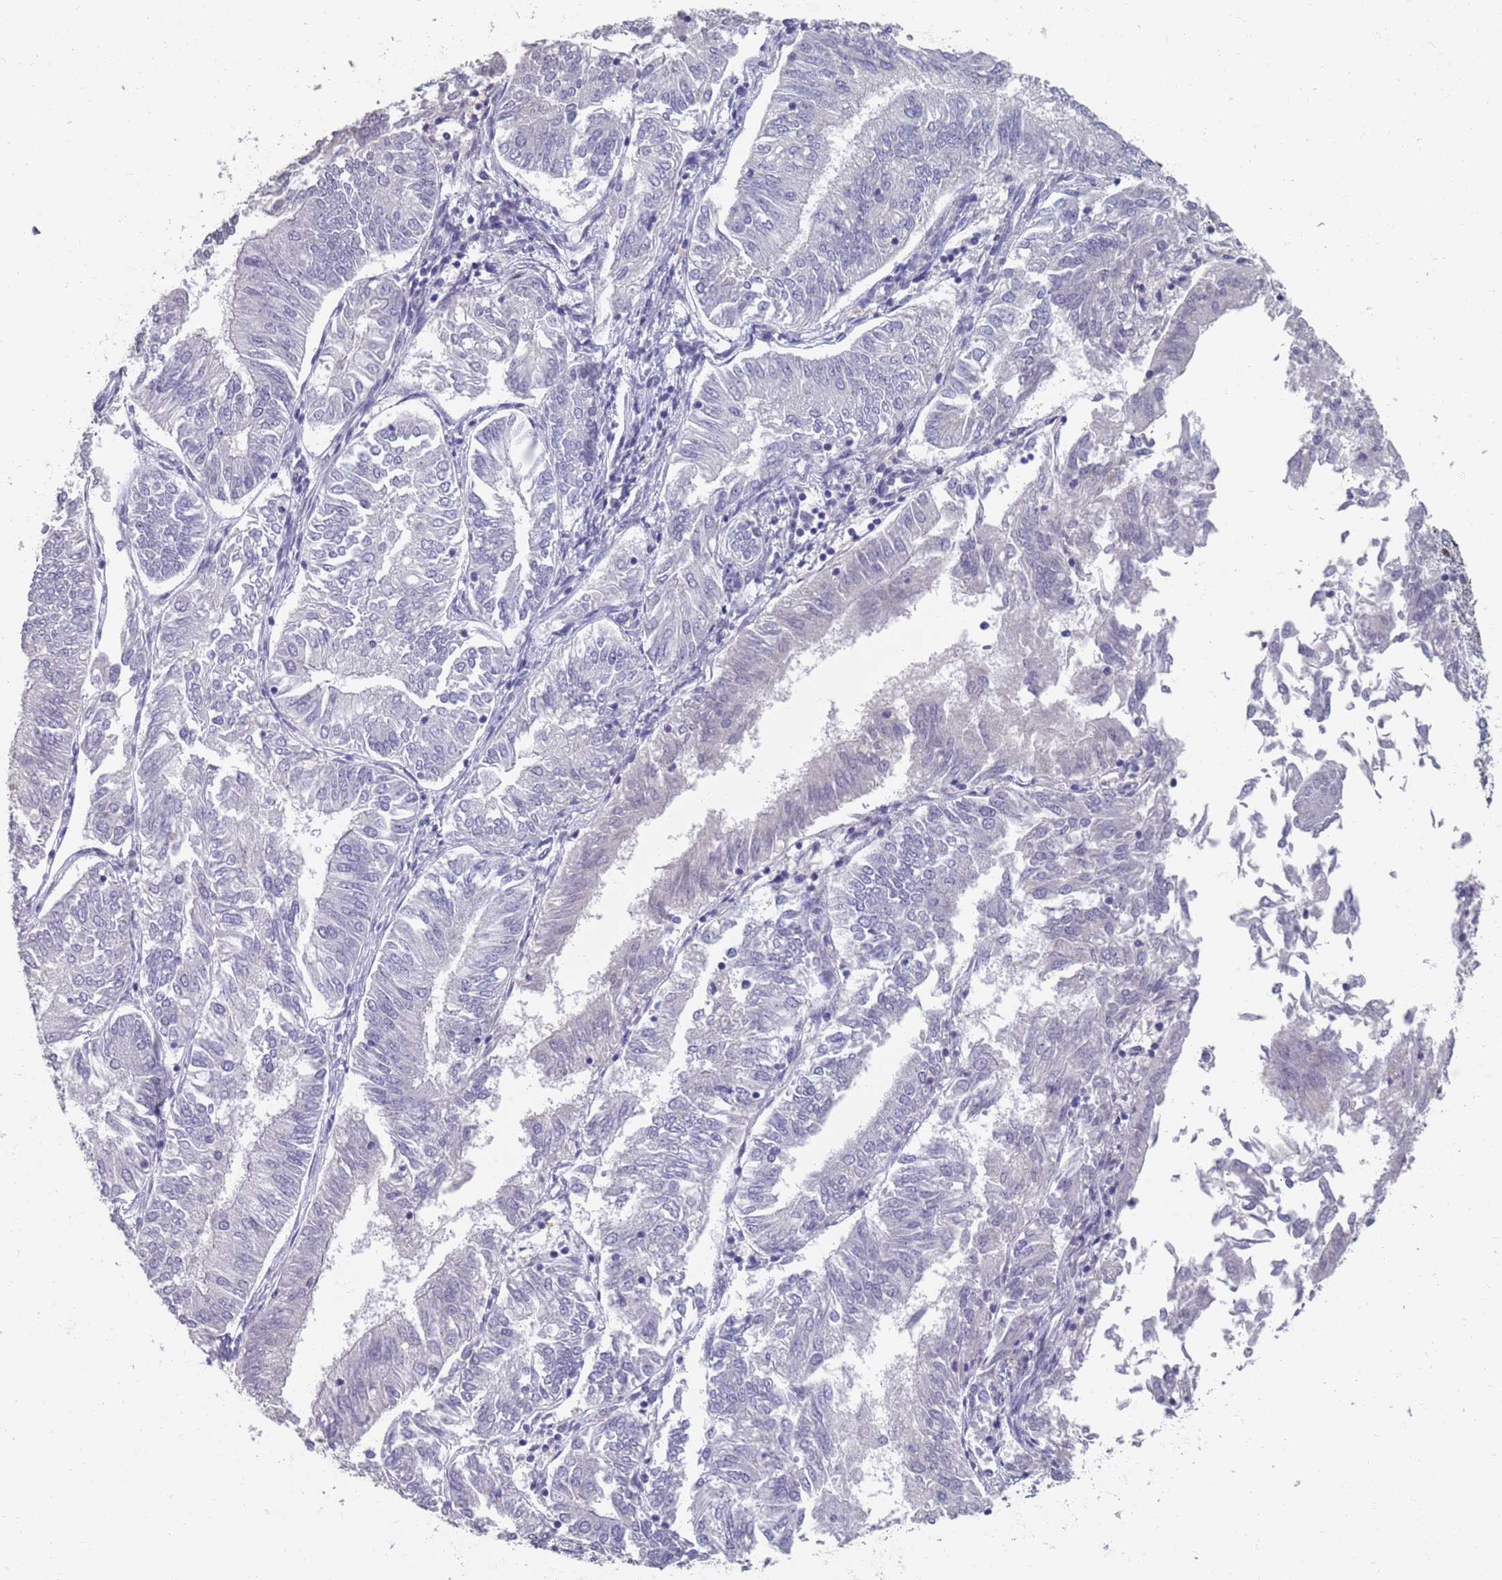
{"staining": {"intensity": "negative", "quantity": "none", "location": "none"}, "tissue": "endometrial cancer", "cell_type": "Tumor cells", "image_type": "cancer", "snomed": [{"axis": "morphology", "description": "Adenocarcinoma, NOS"}, {"axis": "topography", "description": "Endometrium"}], "caption": "Micrograph shows no protein positivity in tumor cells of endometrial cancer (adenocarcinoma) tissue. (Immunohistochemistry, brightfield microscopy, high magnification).", "gene": "SAMD1", "patient": {"sex": "female", "age": 58}}